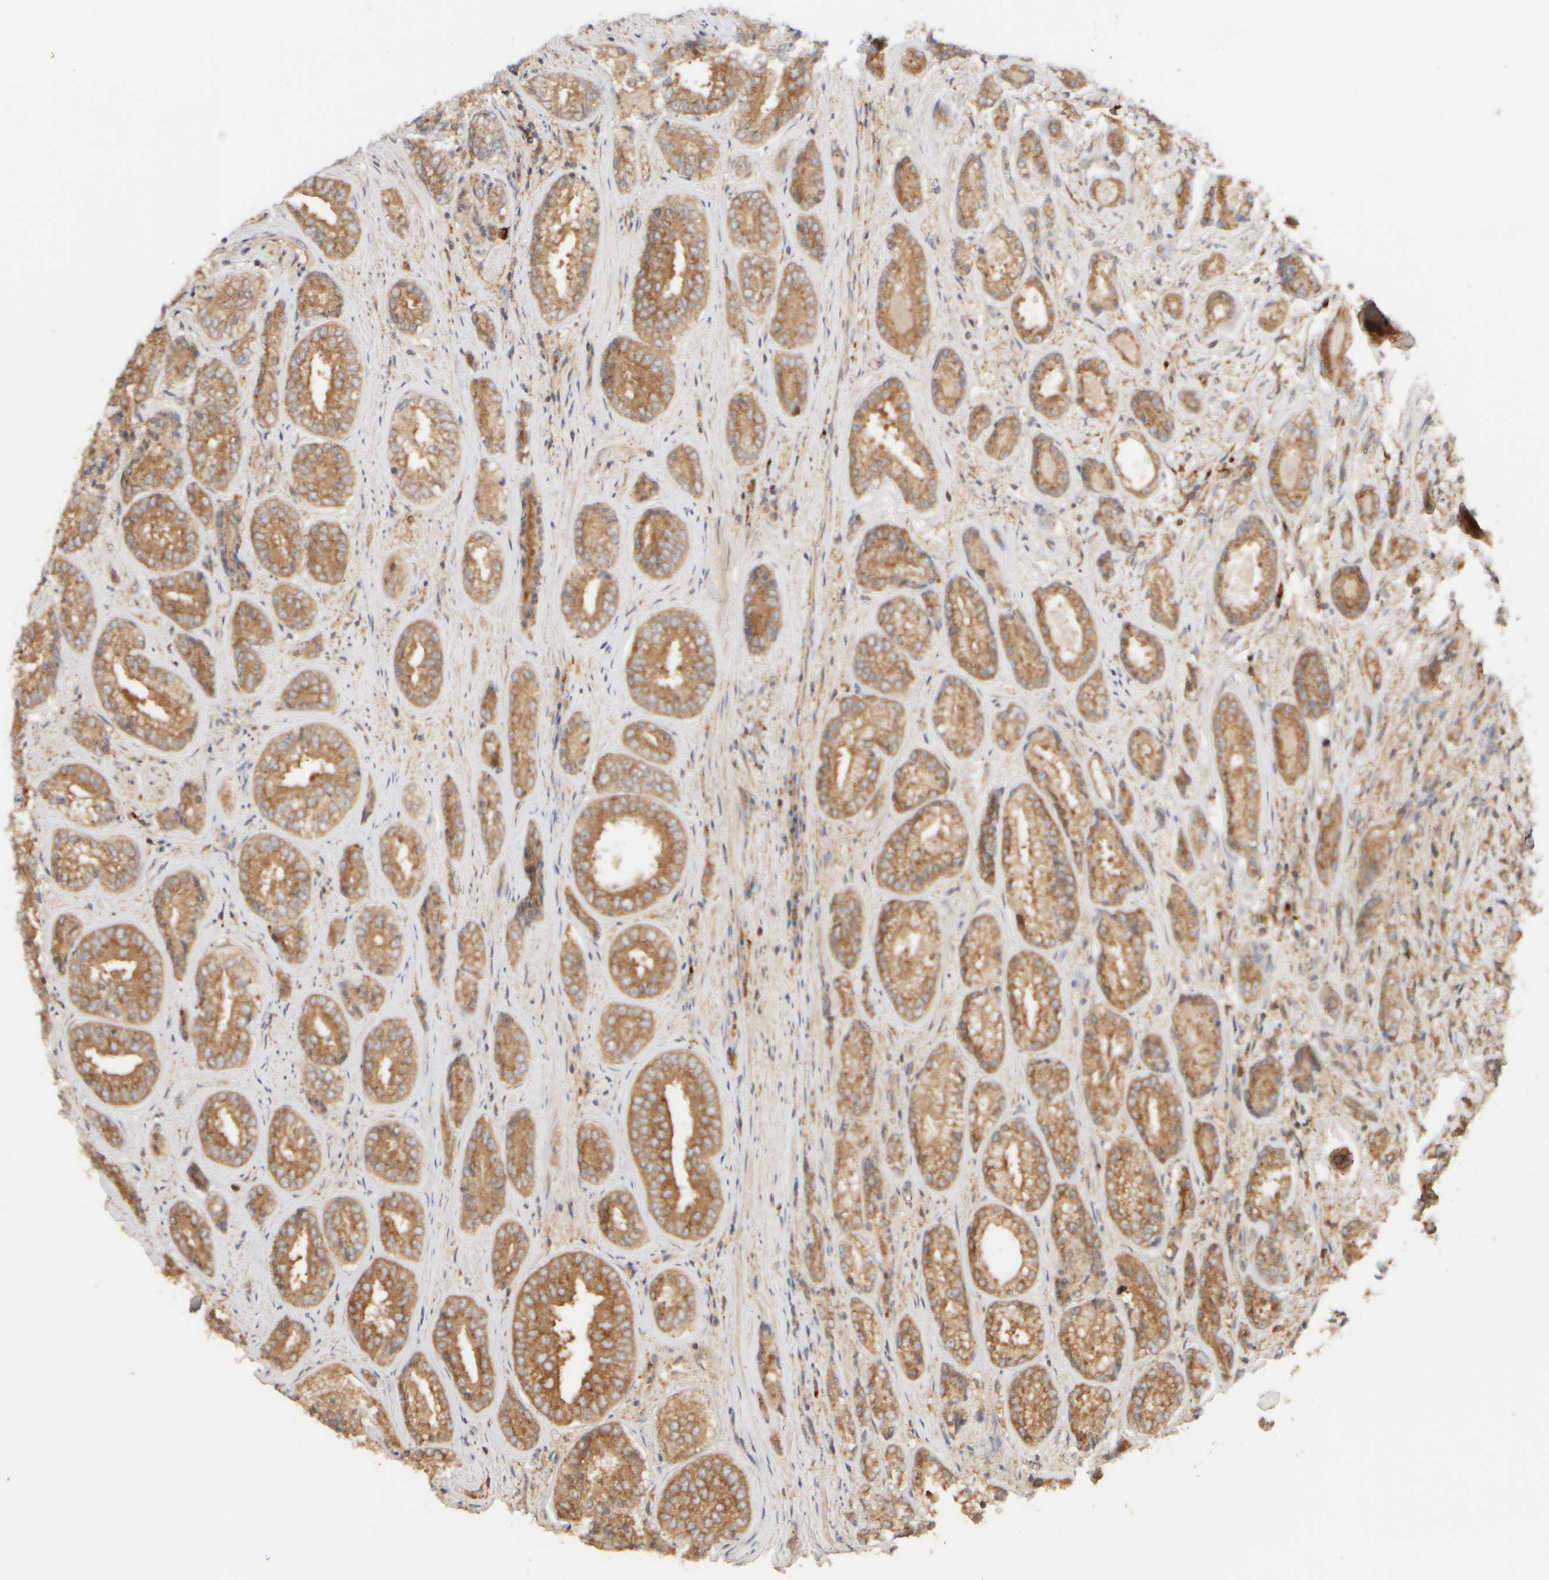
{"staining": {"intensity": "moderate", "quantity": ">75%", "location": "cytoplasmic/membranous"}, "tissue": "prostate cancer", "cell_type": "Tumor cells", "image_type": "cancer", "snomed": [{"axis": "morphology", "description": "Adenocarcinoma, High grade"}, {"axis": "topography", "description": "Prostate"}], "caption": "This image reveals immunohistochemistry (IHC) staining of prostate high-grade adenocarcinoma, with medium moderate cytoplasmic/membranous expression in about >75% of tumor cells.", "gene": "RABEP1", "patient": {"sex": "male", "age": 61}}